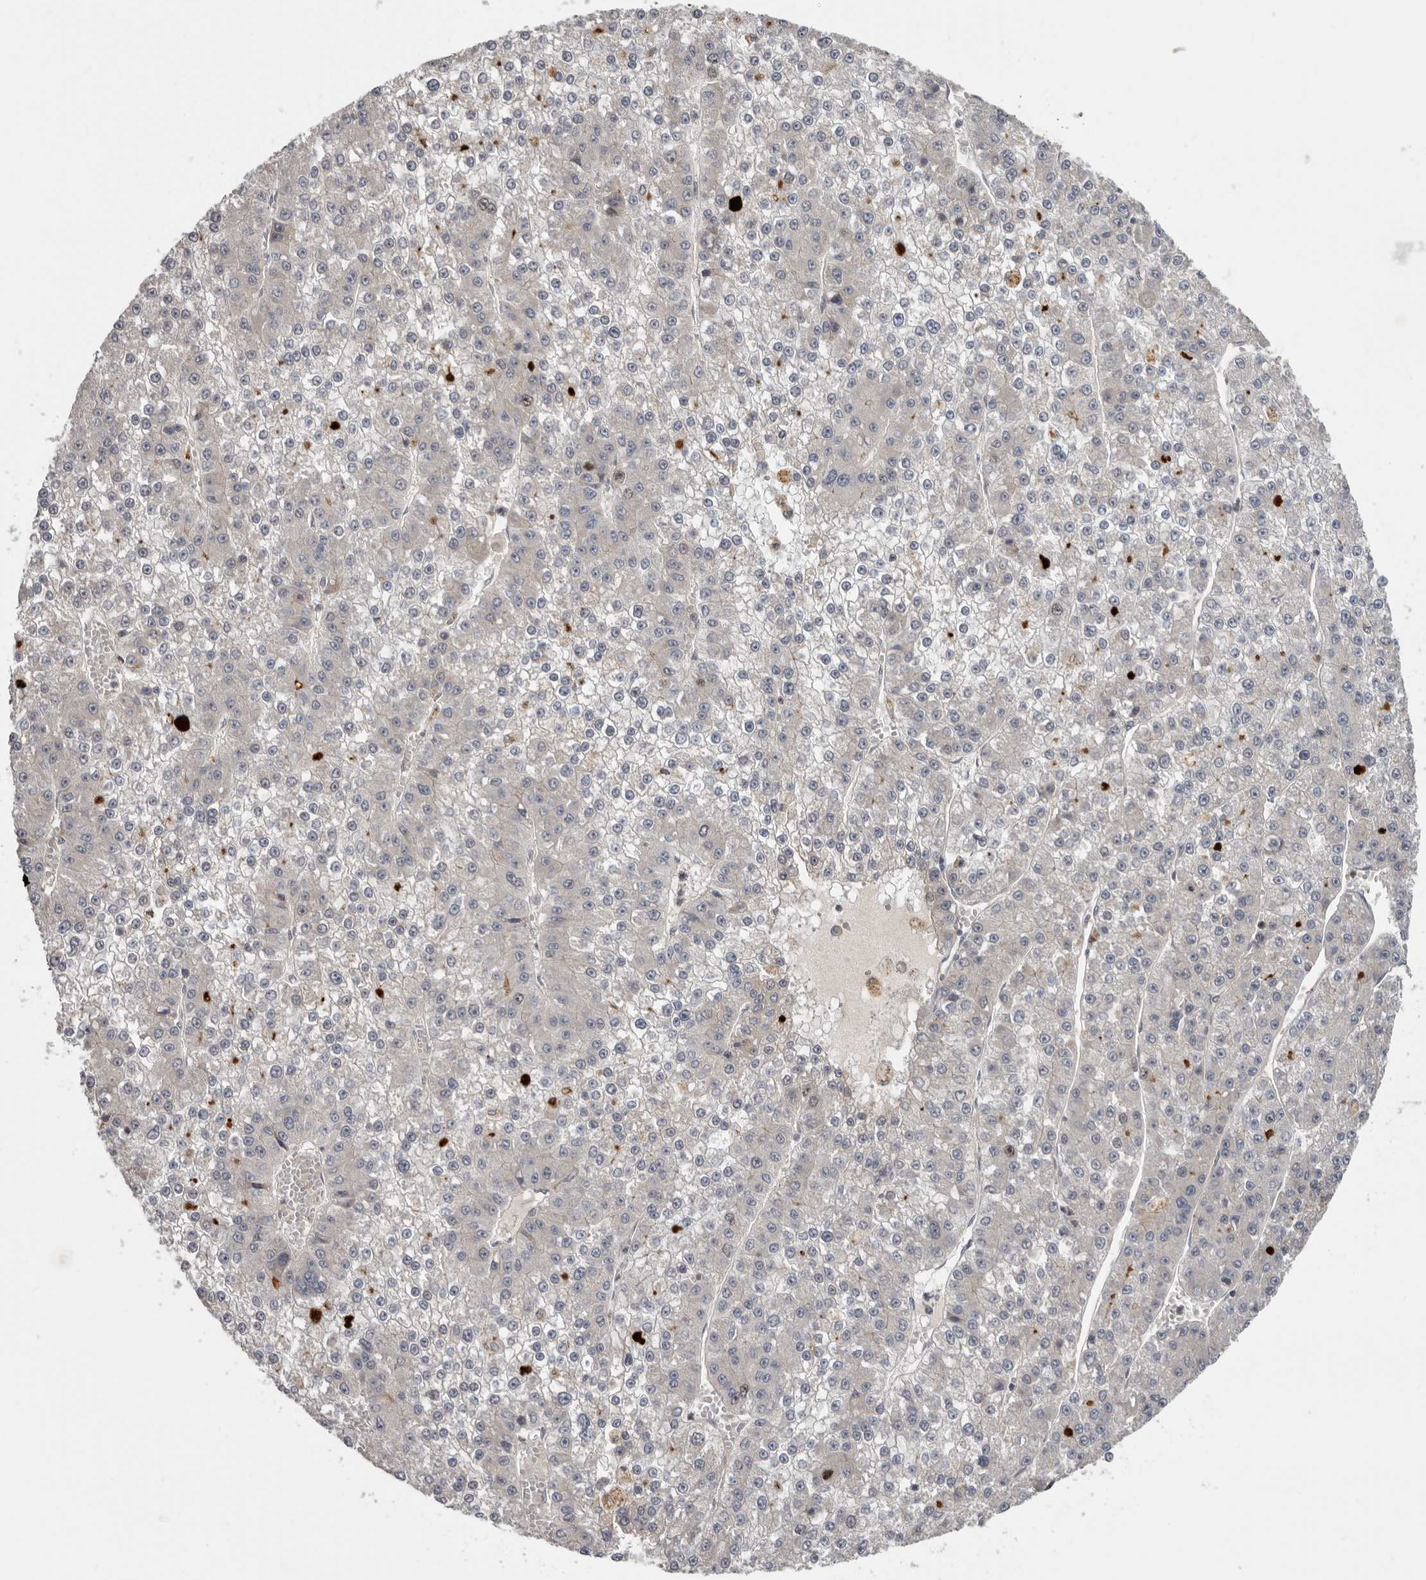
{"staining": {"intensity": "negative", "quantity": "none", "location": "none"}, "tissue": "liver cancer", "cell_type": "Tumor cells", "image_type": "cancer", "snomed": [{"axis": "morphology", "description": "Carcinoma, Hepatocellular, NOS"}, {"axis": "topography", "description": "Liver"}], "caption": "An immunohistochemistry (IHC) image of liver hepatocellular carcinoma is shown. There is no staining in tumor cells of liver hepatocellular carcinoma. Nuclei are stained in blue.", "gene": "CDCA8", "patient": {"sex": "female", "age": 73}}